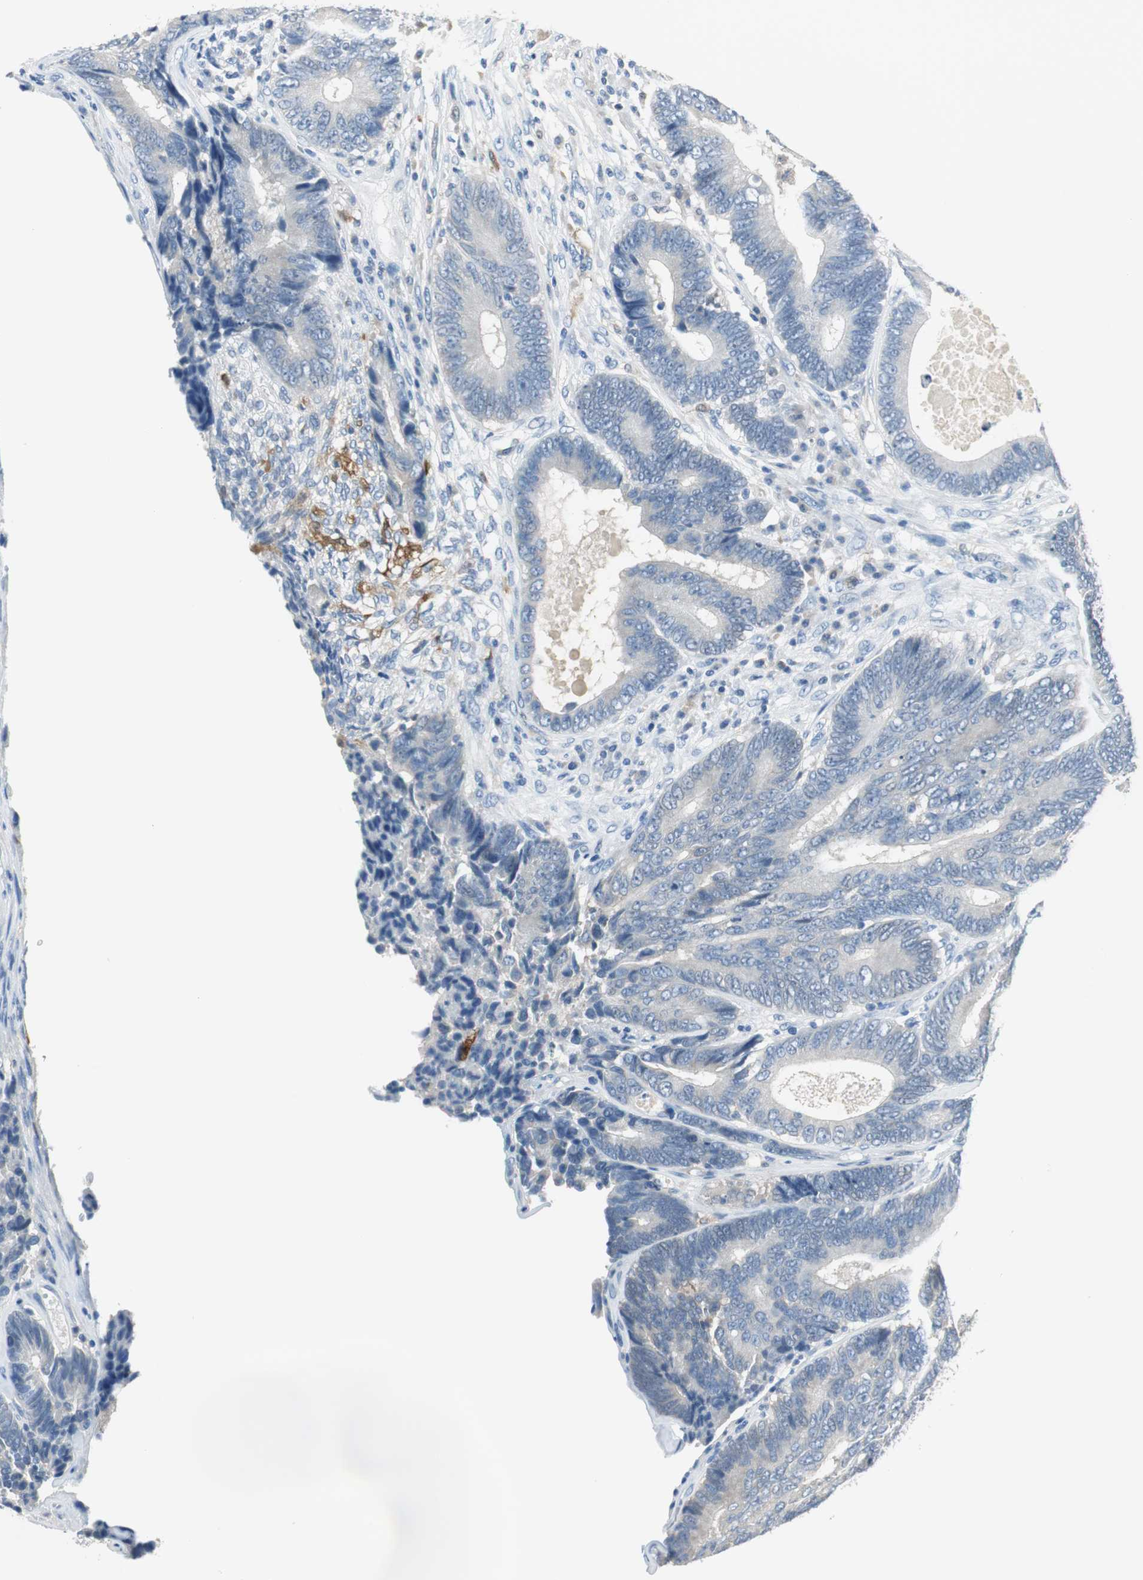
{"staining": {"intensity": "negative", "quantity": "none", "location": "none"}, "tissue": "colorectal cancer", "cell_type": "Tumor cells", "image_type": "cancer", "snomed": [{"axis": "morphology", "description": "Adenocarcinoma, NOS"}, {"axis": "topography", "description": "Colon"}], "caption": "Human colorectal cancer (adenocarcinoma) stained for a protein using immunohistochemistry (IHC) displays no staining in tumor cells.", "gene": "FBP1", "patient": {"sex": "female", "age": 78}}